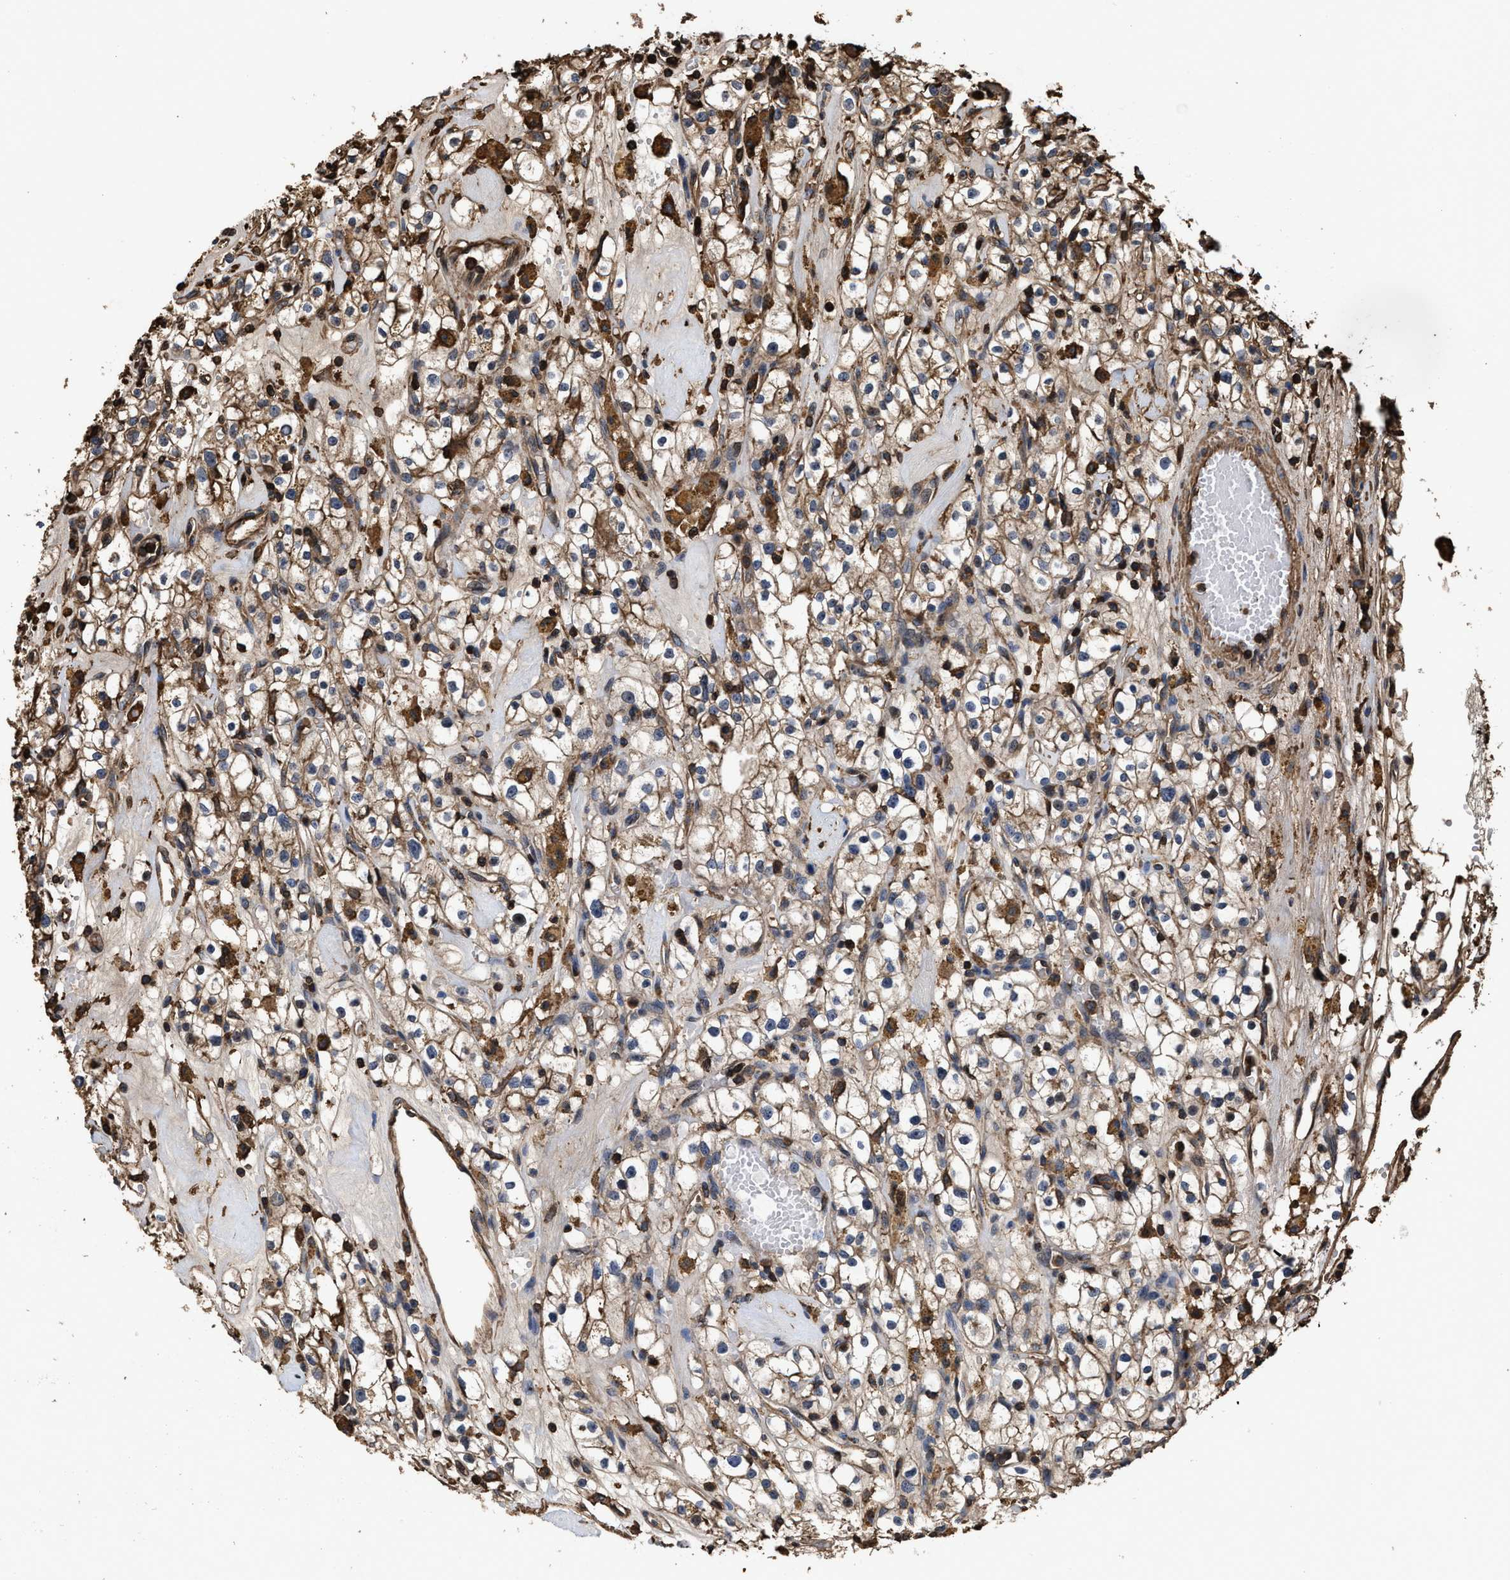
{"staining": {"intensity": "weak", "quantity": "25%-75%", "location": "cytoplasmic/membranous"}, "tissue": "renal cancer", "cell_type": "Tumor cells", "image_type": "cancer", "snomed": [{"axis": "morphology", "description": "Adenocarcinoma, NOS"}, {"axis": "topography", "description": "Kidney"}], "caption": "Weak cytoplasmic/membranous positivity is present in approximately 25%-75% of tumor cells in adenocarcinoma (renal).", "gene": "KBTBD2", "patient": {"sex": "male", "age": 56}}